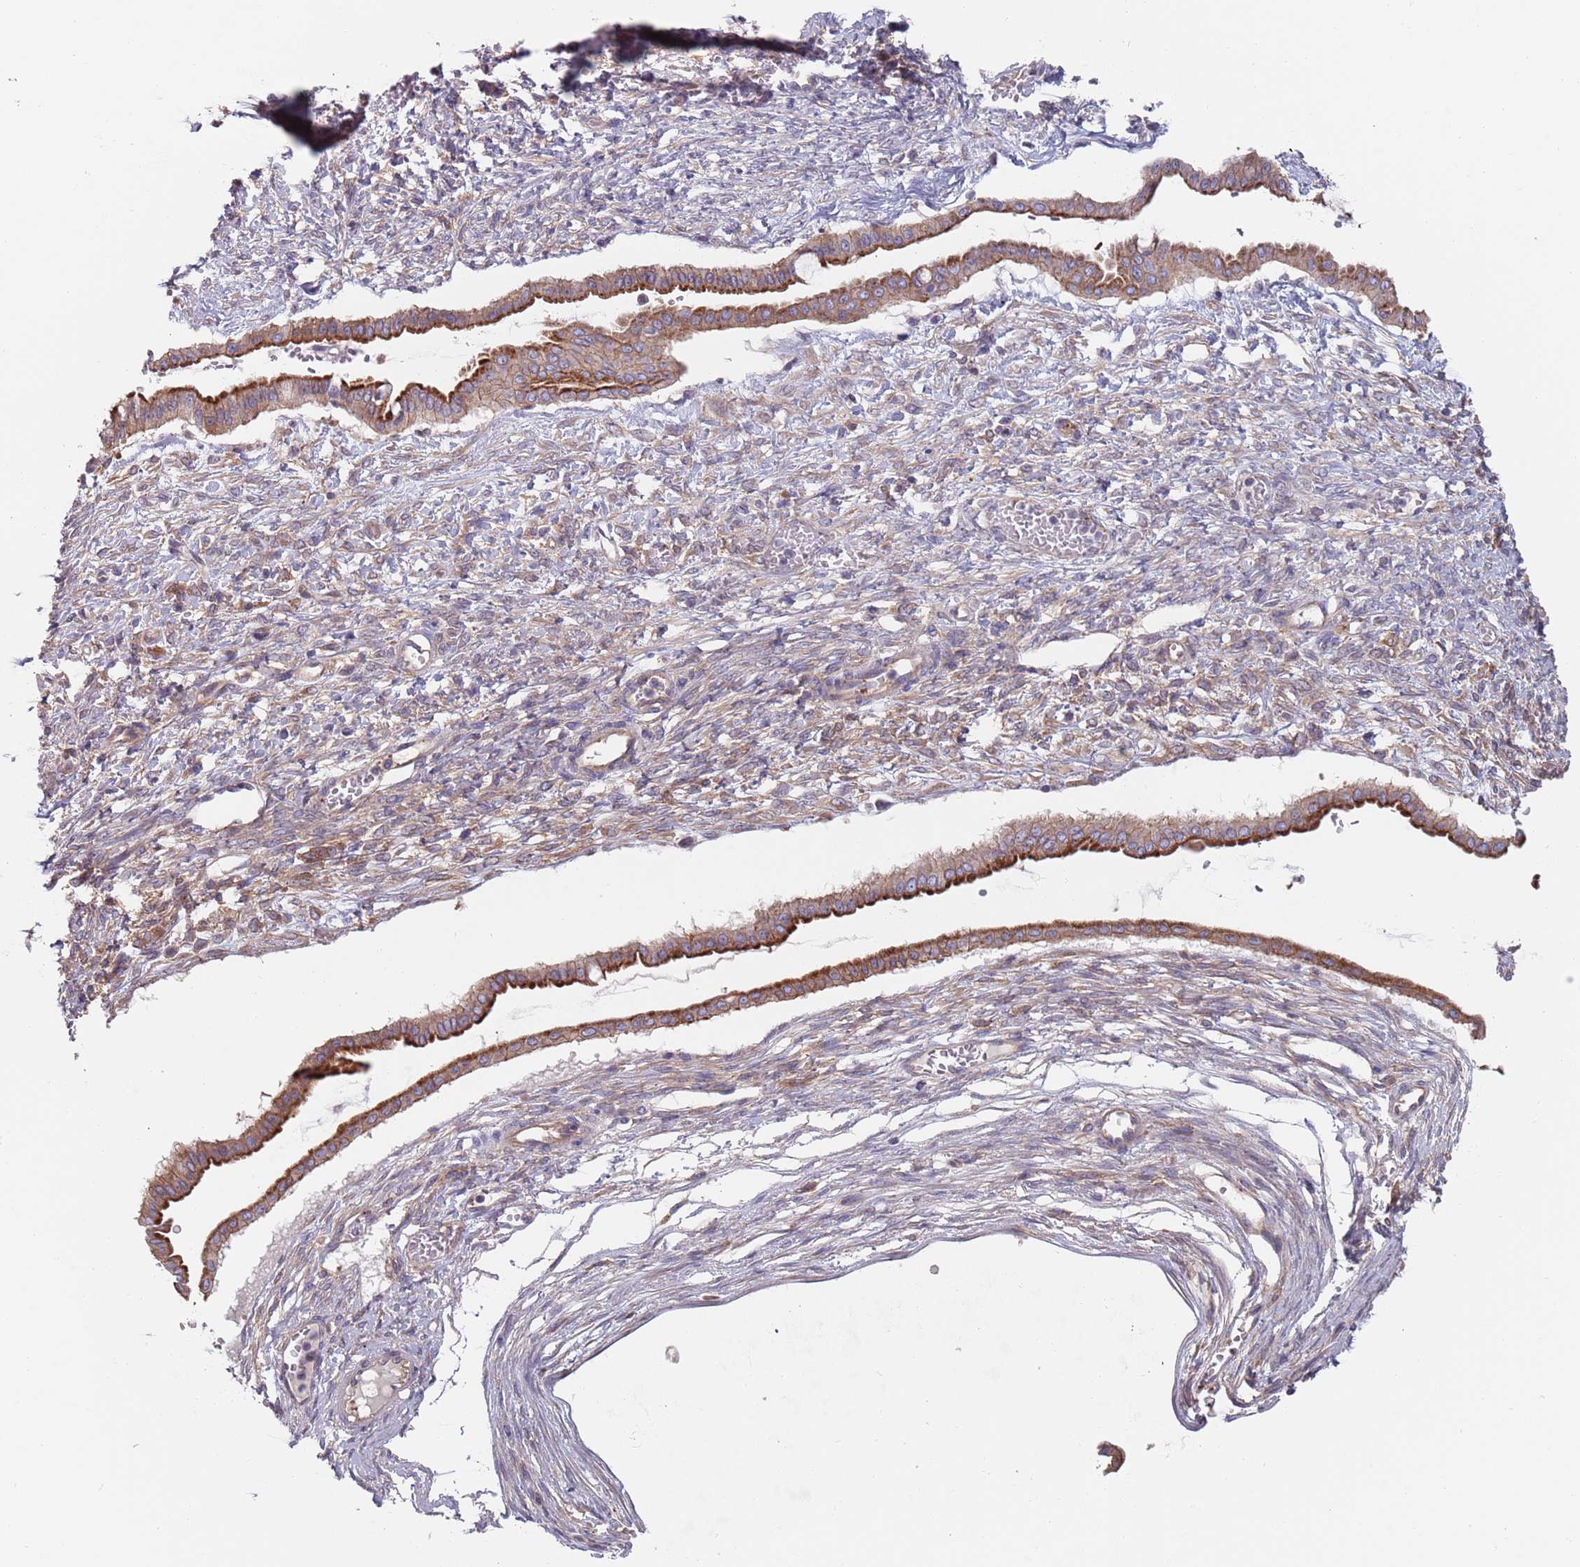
{"staining": {"intensity": "strong", "quantity": ">75%", "location": "cytoplasmic/membranous"}, "tissue": "ovarian cancer", "cell_type": "Tumor cells", "image_type": "cancer", "snomed": [{"axis": "morphology", "description": "Cystadenocarcinoma, mucinous, NOS"}, {"axis": "topography", "description": "Ovary"}], "caption": "This micrograph reveals ovarian cancer (mucinous cystadenocarcinoma) stained with immunohistochemistry (IHC) to label a protein in brown. The cytoplasmic/membranous of tumor cells show strong positivity for the protein. Nuclei are counter-stained blue.", "gene": "APPL2", "patient": {"sex": "female", "age": 73}}